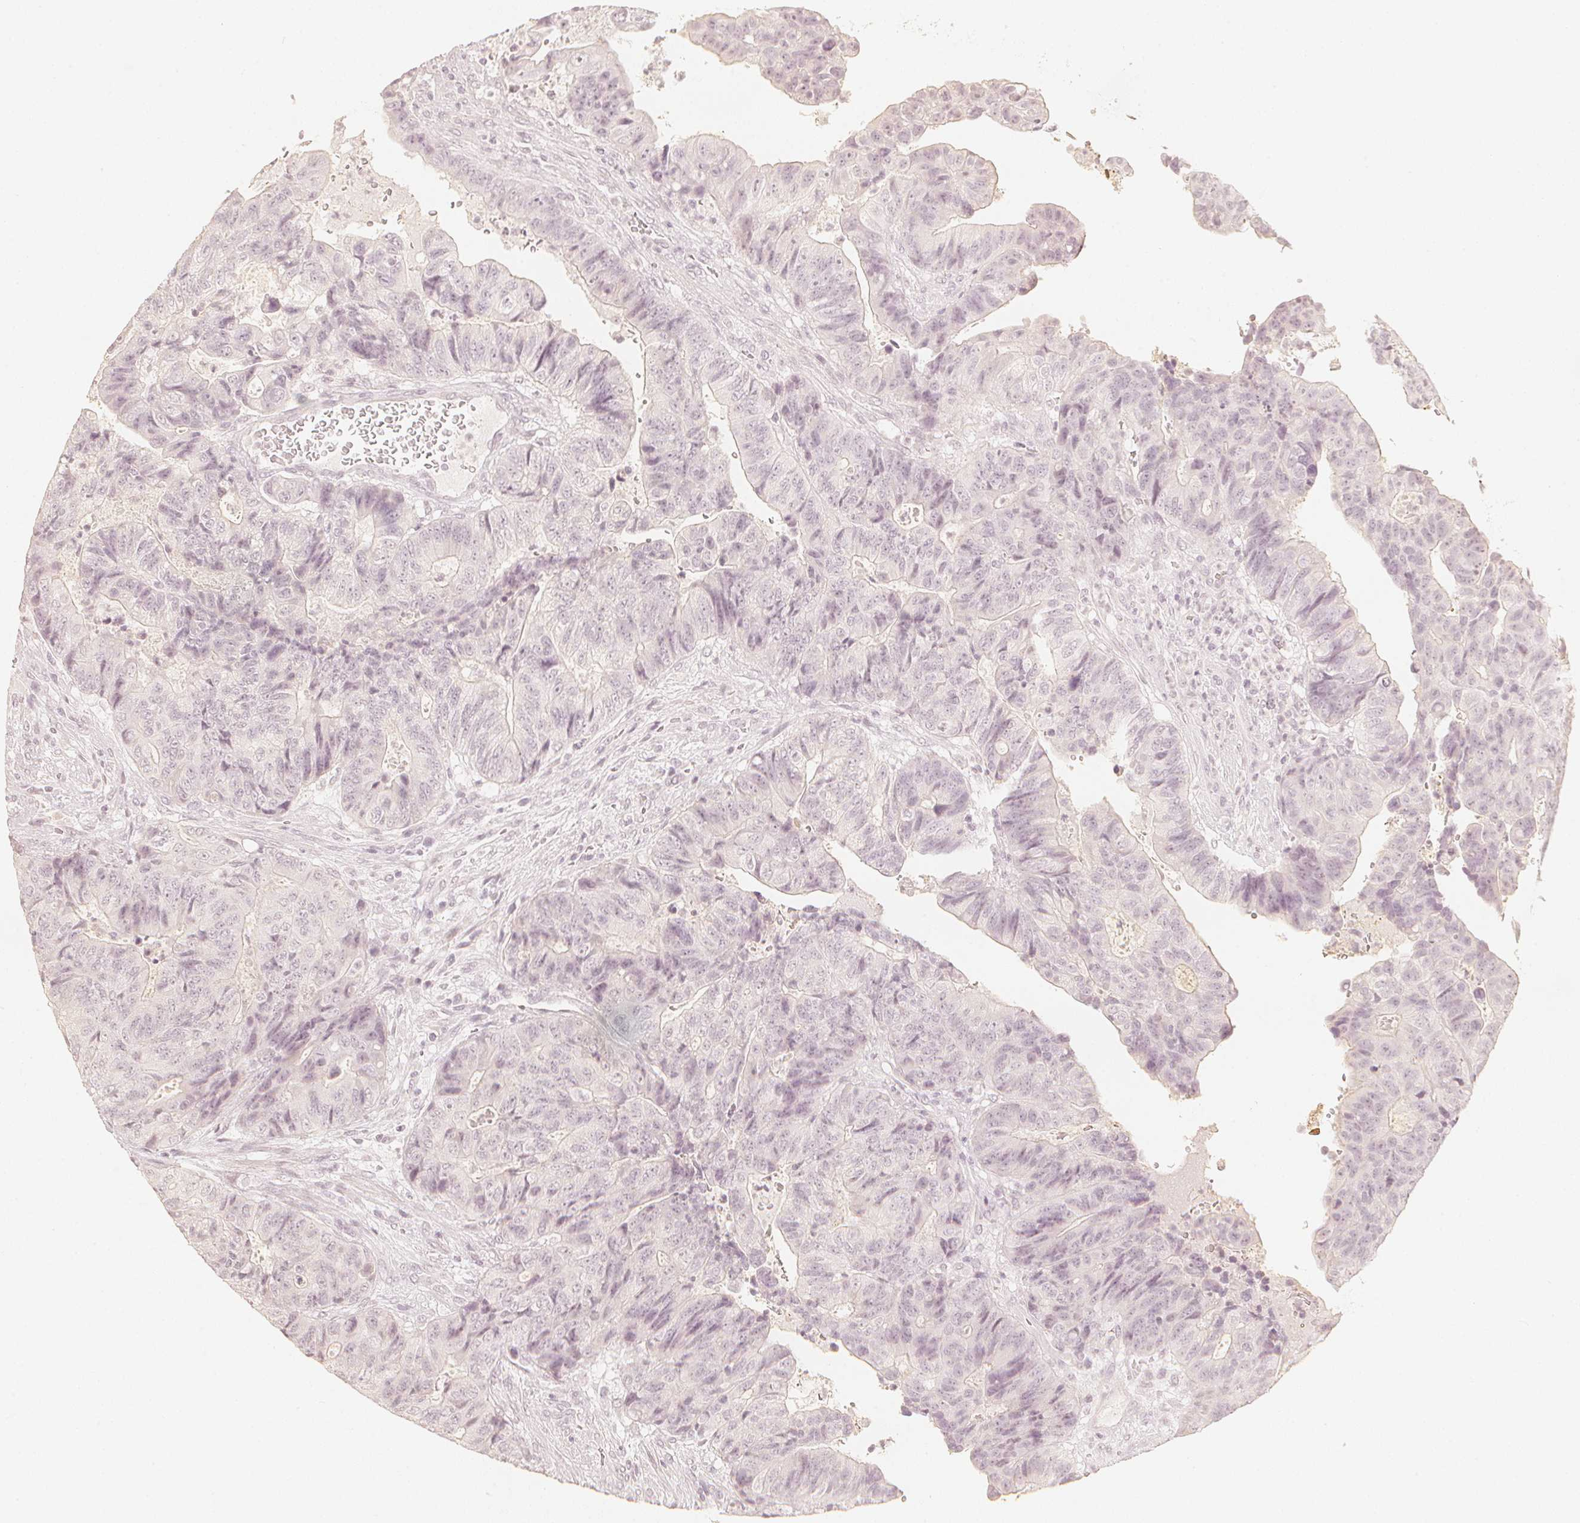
{"staining": {"intensity": "negative", "quantity": "none", "location": "none"}, "tissue": "colorectal cancer", "cell_type": "Tumor cells", "image_type": "cancer", "snomed": [{"axis": "morphology", "description": "Normal tissue, NOS"}, {"axis": "morphology", "description": "Adenocarcinoma, NOS"}, {"axis": "topography", "description": "Colon"}], "caption": "Immunohistochemistry photomicrograph of colorectal adenocarcinoma stained for a protein (brown), which demonstrates no expression in tumor cells.", "gene": "CALB1", "patient": {"sex": "female", "age": 48}}